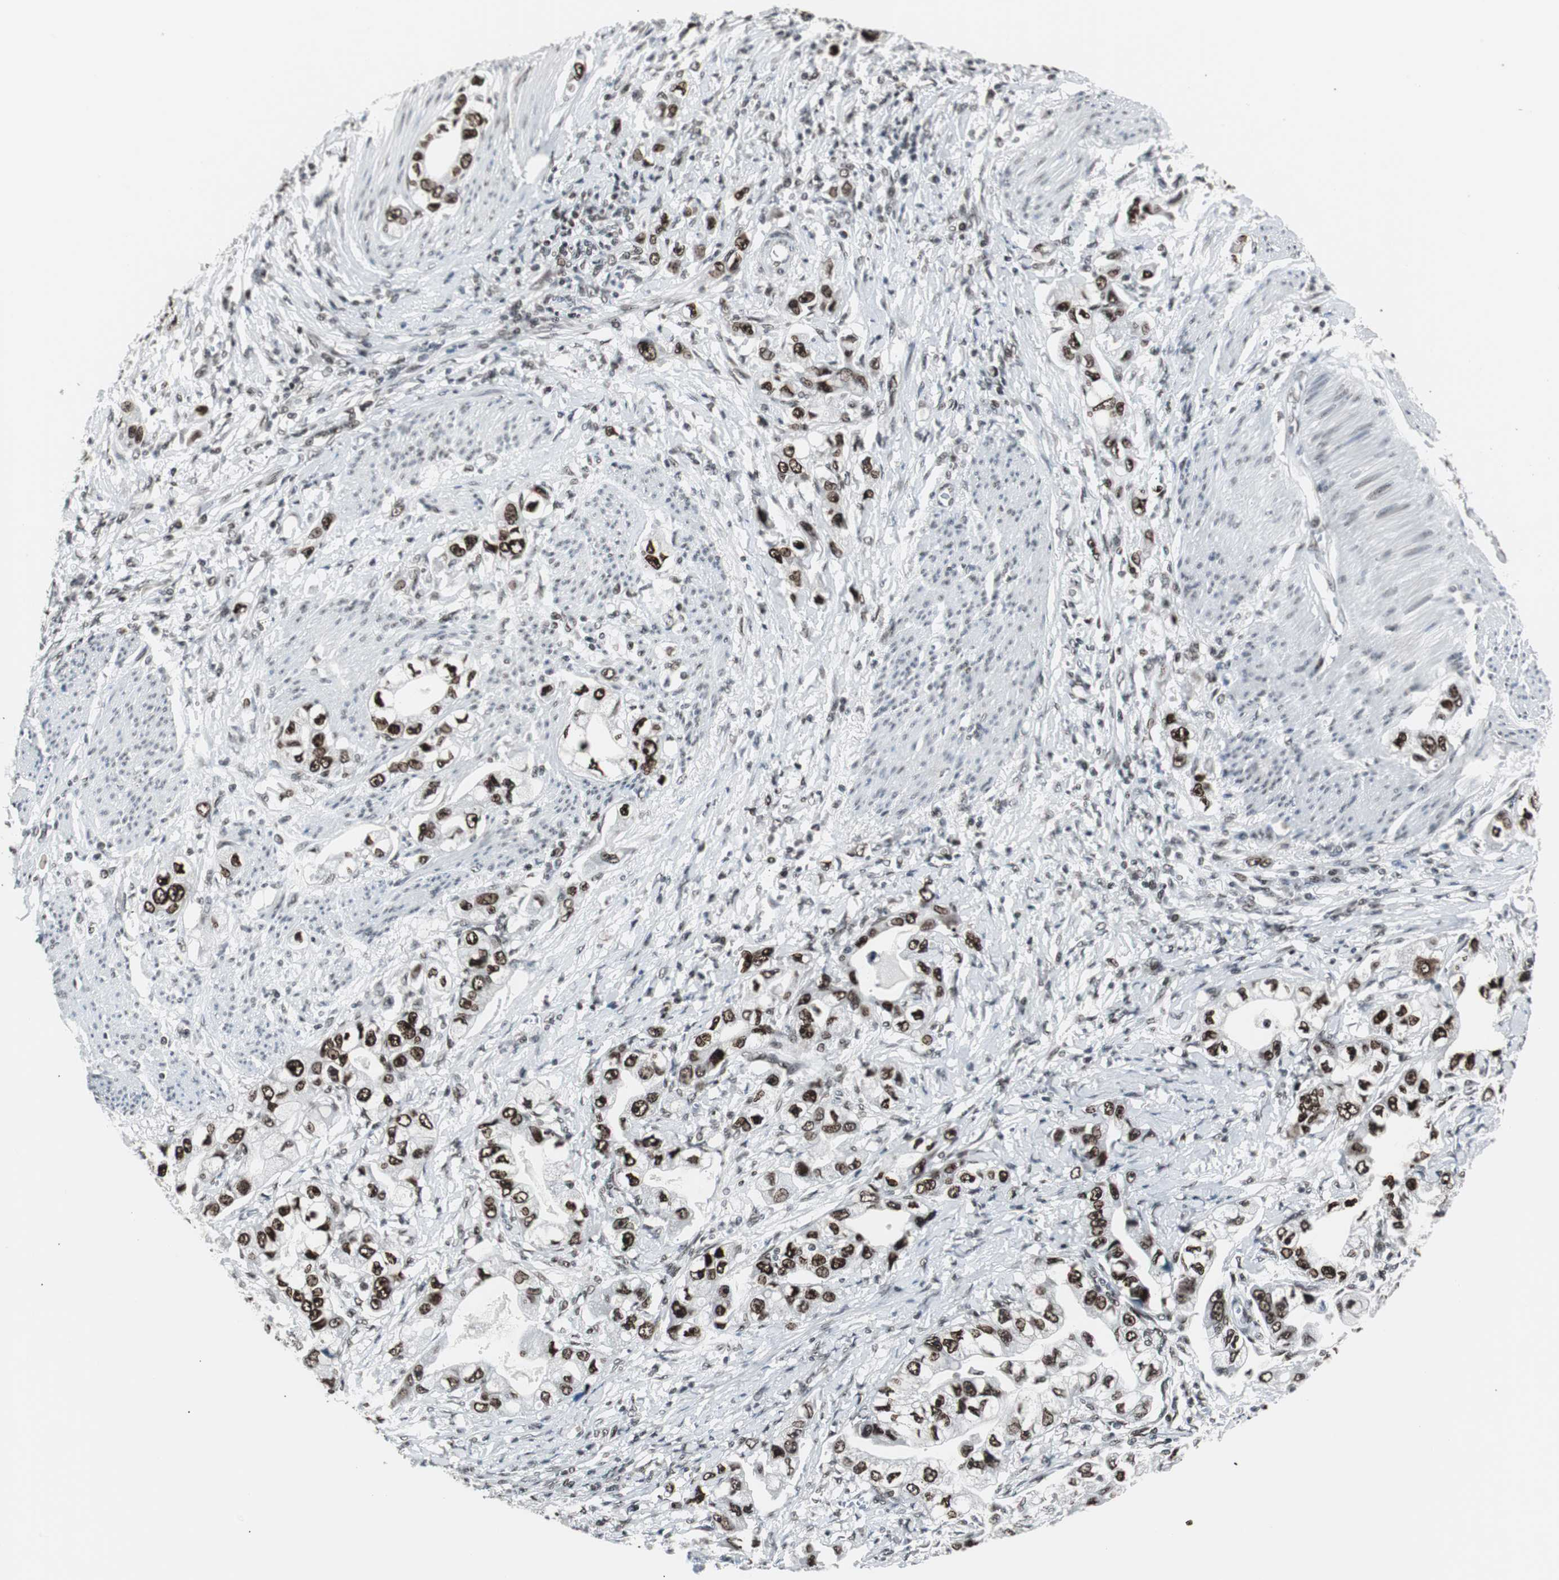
{"staining": {"intensity": "strong", "quantity": ">75%", "location": "nuclear"}, "tissue": "stomach cancer", "cell_type": "Tumor cells", "image_type": "cancer", "snomed": [{"axis": "morphology", "description": "Adenocarcinoma, NOS"}, {"axis": "topography", "description": "Stomach, lower"}], "caption": "A high-resolution histopathology image shows immunohistochemistry staining of stomach adenocarcinoma, which reveals strong nuclear positivity in approximately >75% of tumor cells.", "gene": "XRCC1", "patient": {"sex": "female", "age": 93}}